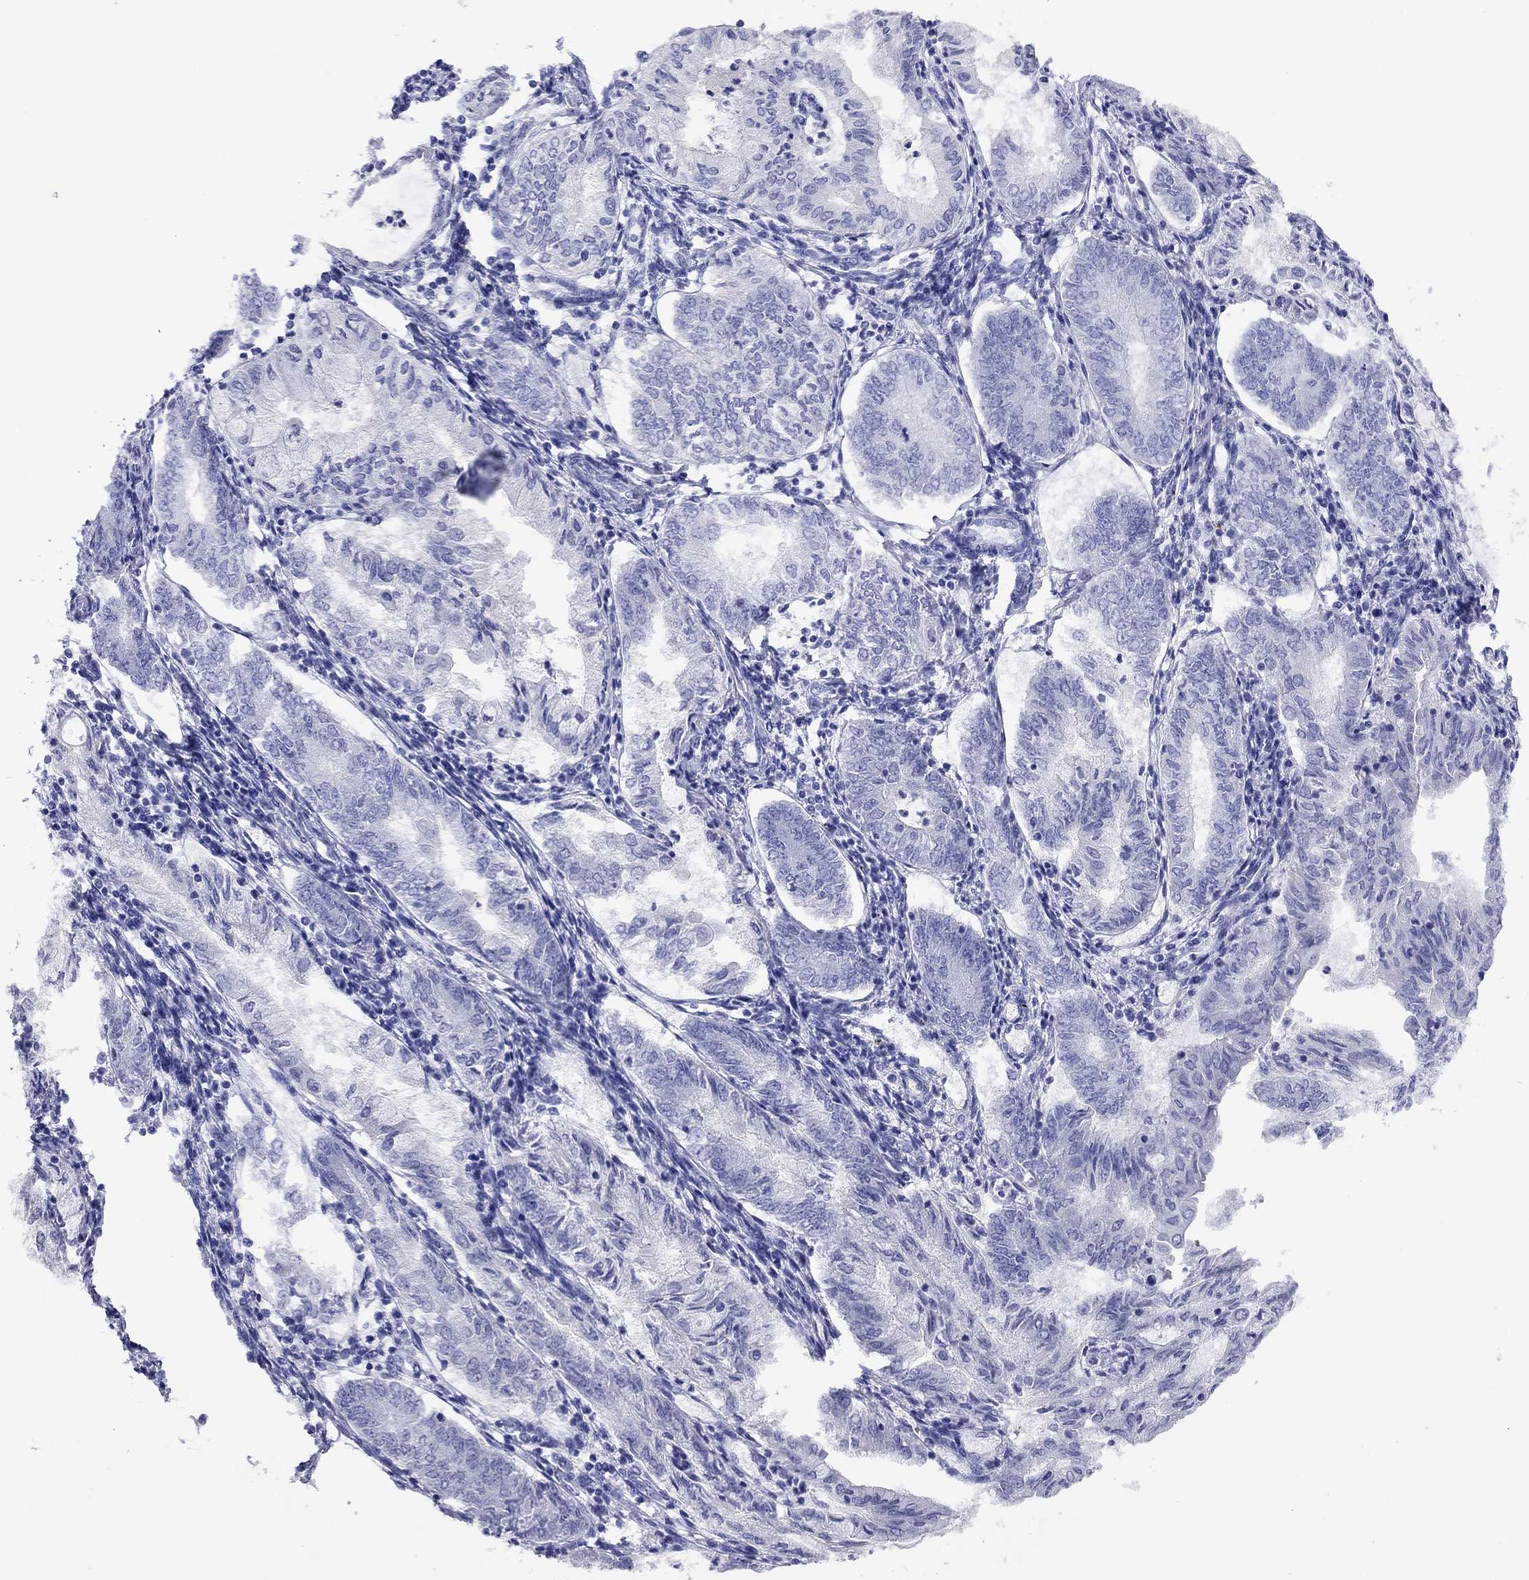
{"staining": {"intensity": "negative", "quantity": "none", "location": "none"}, "tissue": "endometrial cancer", "cell_type": "Tumor cells", "image_type": "cancer", "snomed": [{"axis": "morphology", "description": "Adenocarcinoma, NOS"}, {"axis": "topography", "description": "Endometrium"}], "caption": "Endometrial cancer stained for a protein using immunohistochemistry shows no expression tumor cells.", "gene": "KIAA2012", "patient": {"sex": "female", "age": 68}}